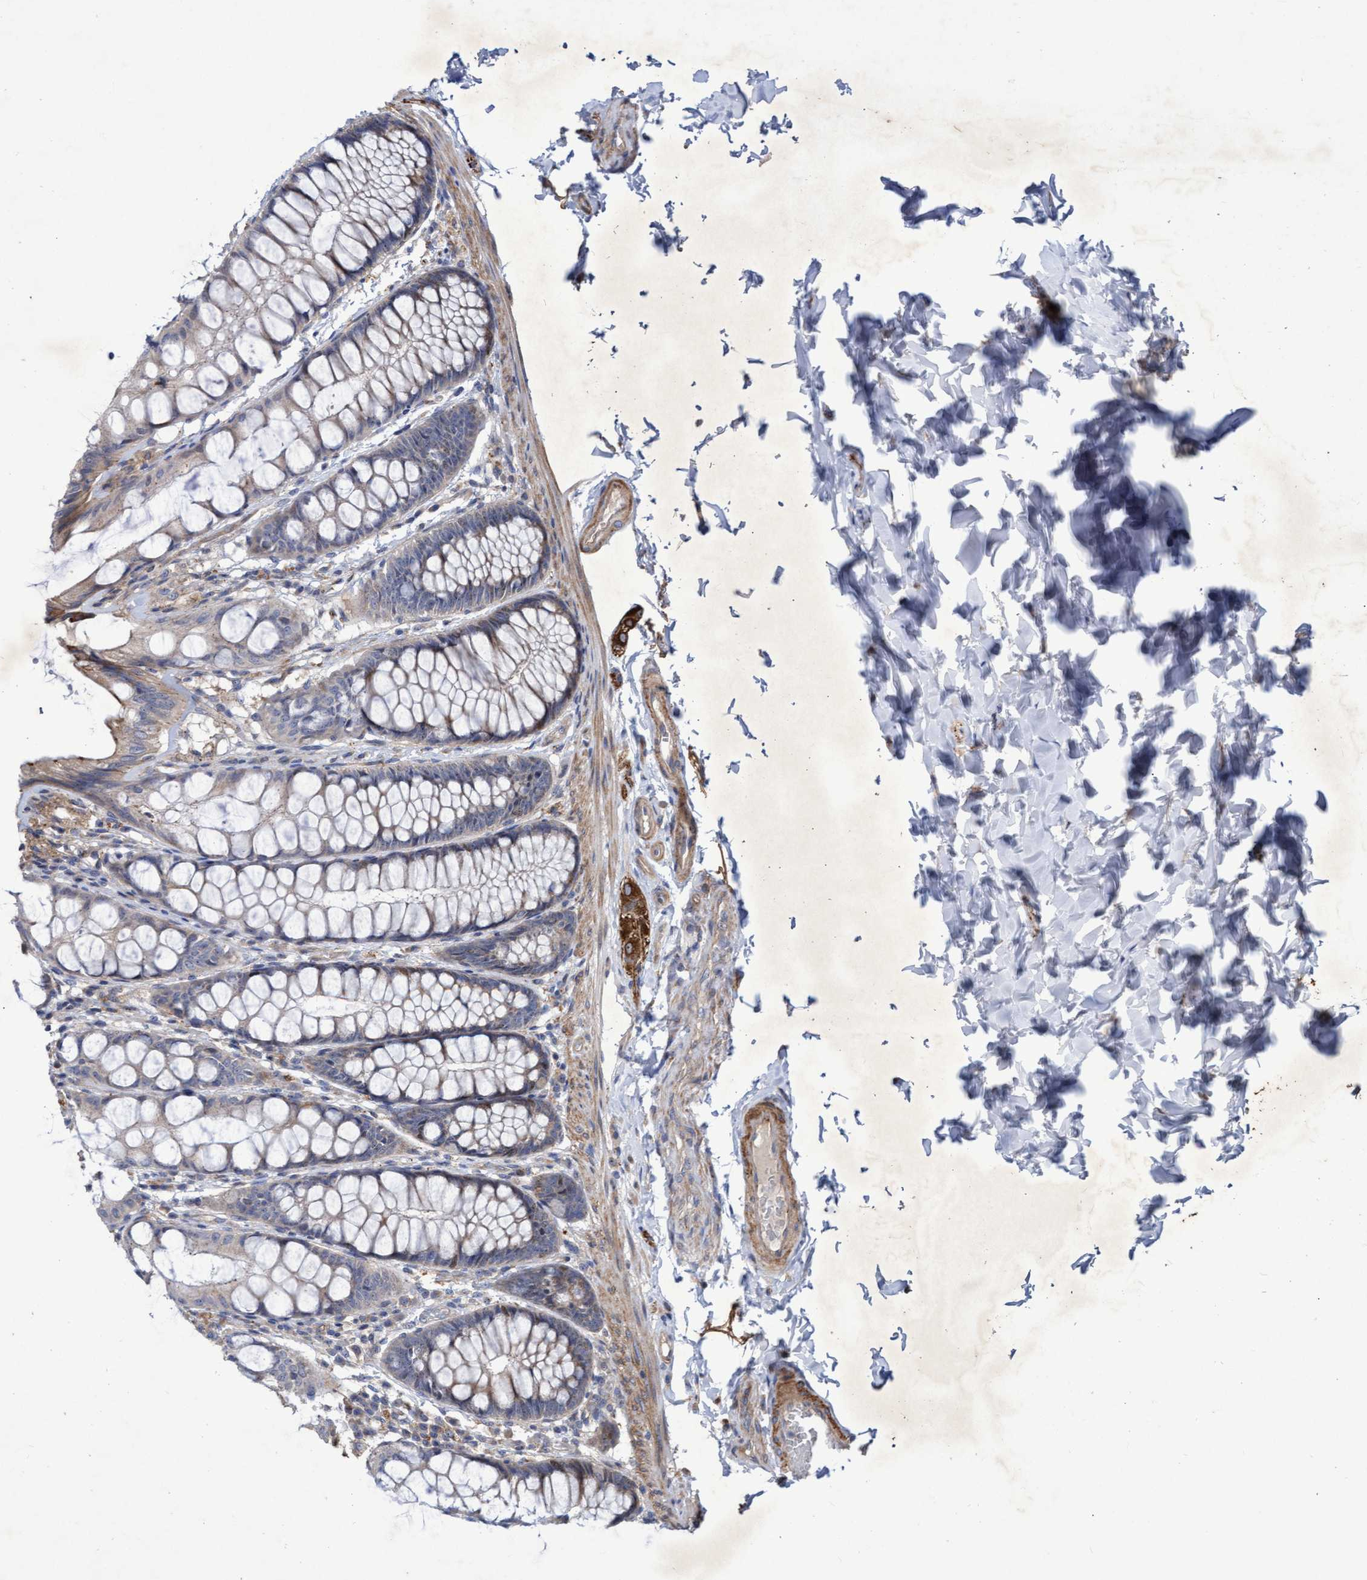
{"staining": {"intensity": "weak", "quantity": ">75%", "location": "cytoplasmic/membranous"}, "tissue": "colon", "cell_type": "Endothelial cells", "image_type": "normal", "snomed": [{"axis": "morphology", "description": "Normal tissue, NOS"}, {"axis": "topography", "description": "Colon"}], "caption": "Protein staining shows weak cytoplasmic/membranous staining in approximately >75% of endothelial cells in normal colon. The staining was performed using DAB (3,3'-diaminobenzidine) to visualize the protein expression in brown, while the nuclei were stained in blue with hematoxylin (Magnification: 20x).", "gene": "ABCF2", "patient": {"sex": "male", "age": 47}}